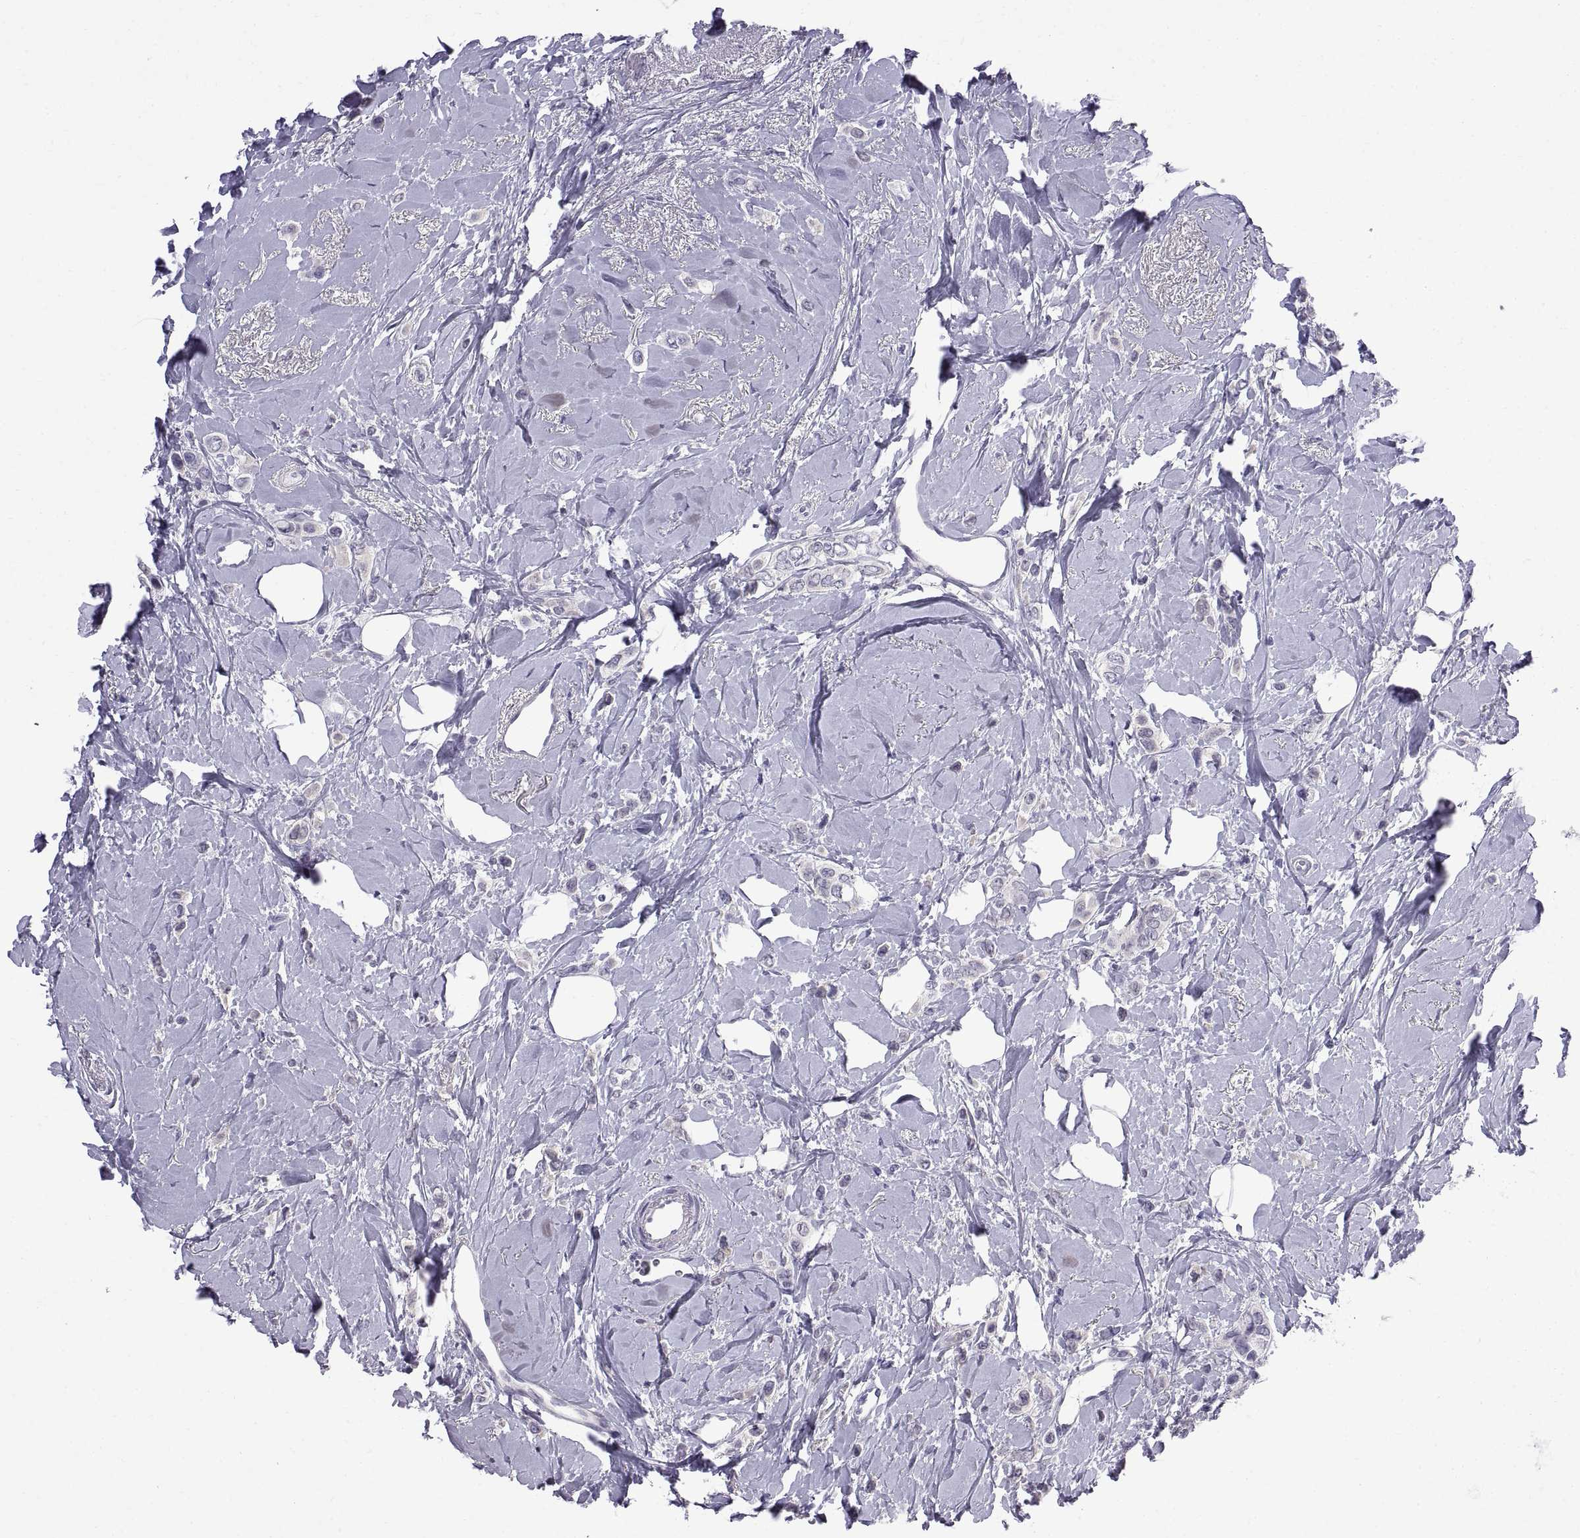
{"staining": {"intensity": "negative", "quantity": "none", "location": "none"}, "tissue": "breast cancer", "cell_type": "Tumor cells", "image_type": "cancer", "snomed": [{"axis": "morphology", "description": "Lobular carcinoma"}, {"axis": "topography", "description": "Breast"}], "caption": "Immunohistochemical staining of human breast lobular carcinoma shows no significant positivity in tumor cells.", "gene": "SPDYE1", "patient": {"sex": "female", "age": 66}}